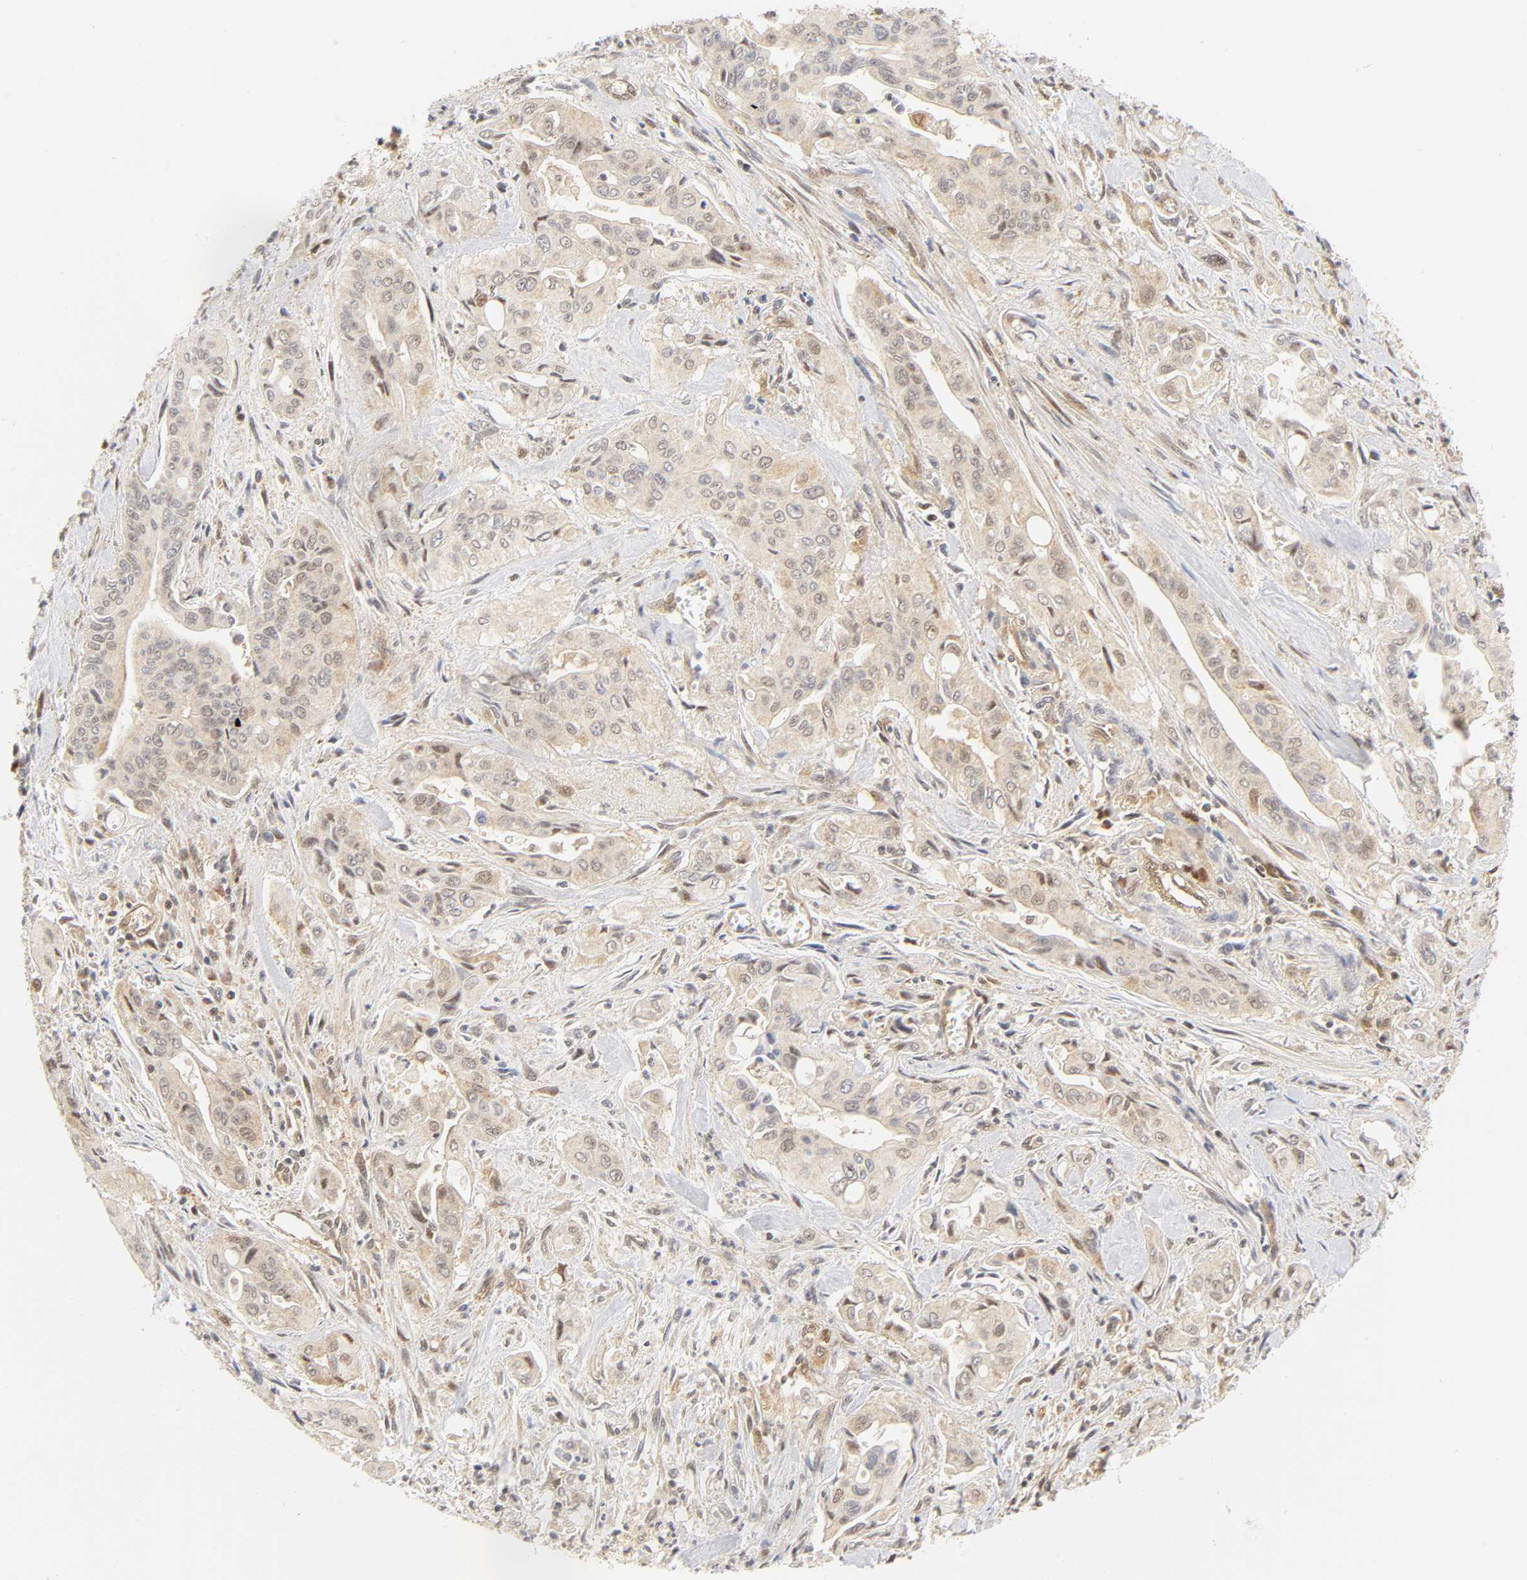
{"staining": {"intensity": "weak", "quantity": ">75%", "location": "cytoplasmic/membranous,nuclear"}, "tissue": "pancreatic cancer", "cell_type": "Tumor cells", "image_type": "cancer", "snomed": [{"axis": "morphology", "description": "Adenocarcinoma, NOS"}, {"axis": "topography", "description": "Pancreas"}], "caption": "Protein staining of pancreatic cancer (adenocarcinoma) tissue demonstrates weak cytoplasmic/membranous and nuclear positivity in about >75% of tumor cells.", "gene": "CDC37", "patient": {"sex": "male", "age": 77}}